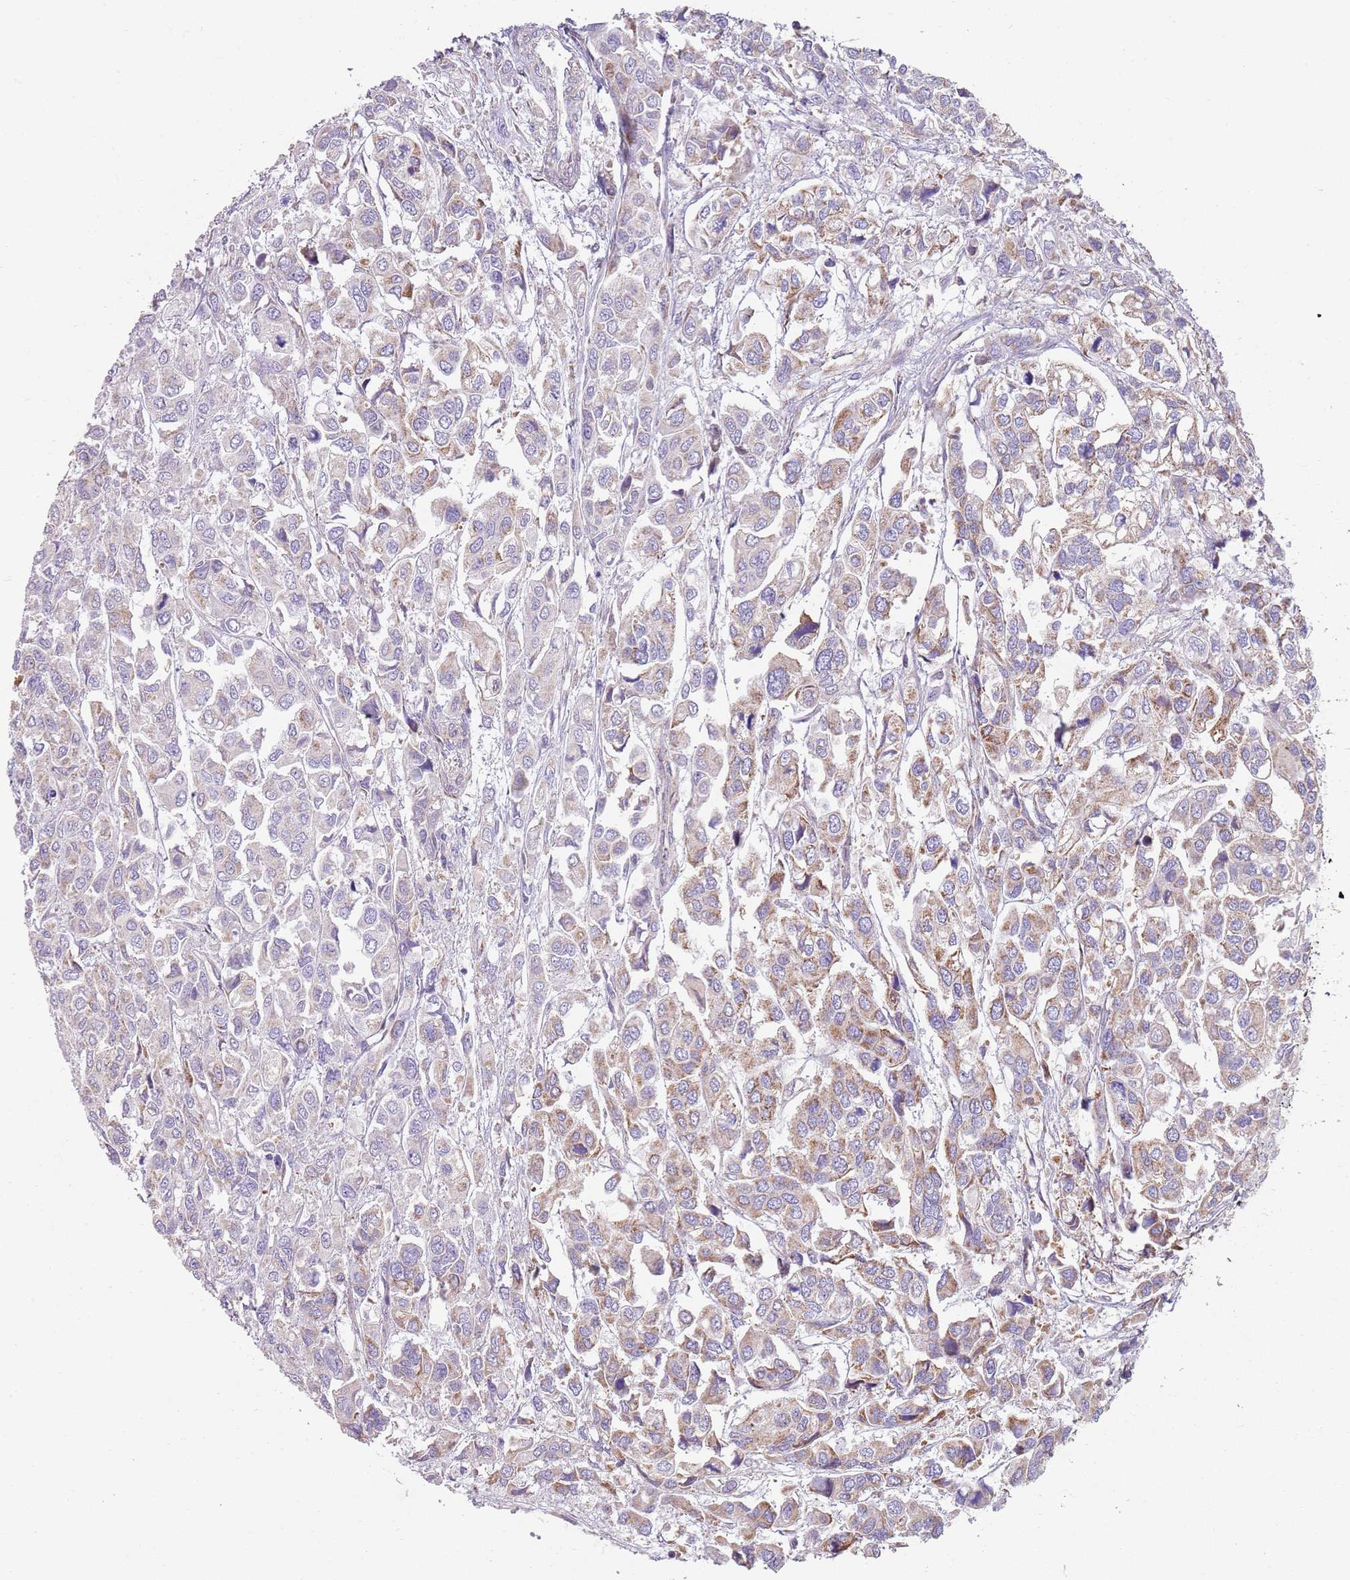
{"staining": {"intensity": "weak", "quantity": "25%-75%", "location": "cytoplasmic/membranous"}, "tissue": "urothelial cancer", "cell_type": "Tumor cells", "image_type": "cancer", "snomed": [{"axis": "morphology", "description": "Urothelial carcinoma, High grade"}, {"axis": "topography", "description": "Urinary bladder"}], "caption": "The photomicrograph exhibits immunohistochemical staining of urothelial cancer. There is weak cytoplasmic/membranous positivity is identified in about 25%-75% of tumor cells. (DAB (3,3'-diaminobenzidine) IHC with brightfield microscopy, high magnification).", "gene": "GAS8", "patient": {"sex": "male", "age": 67}}